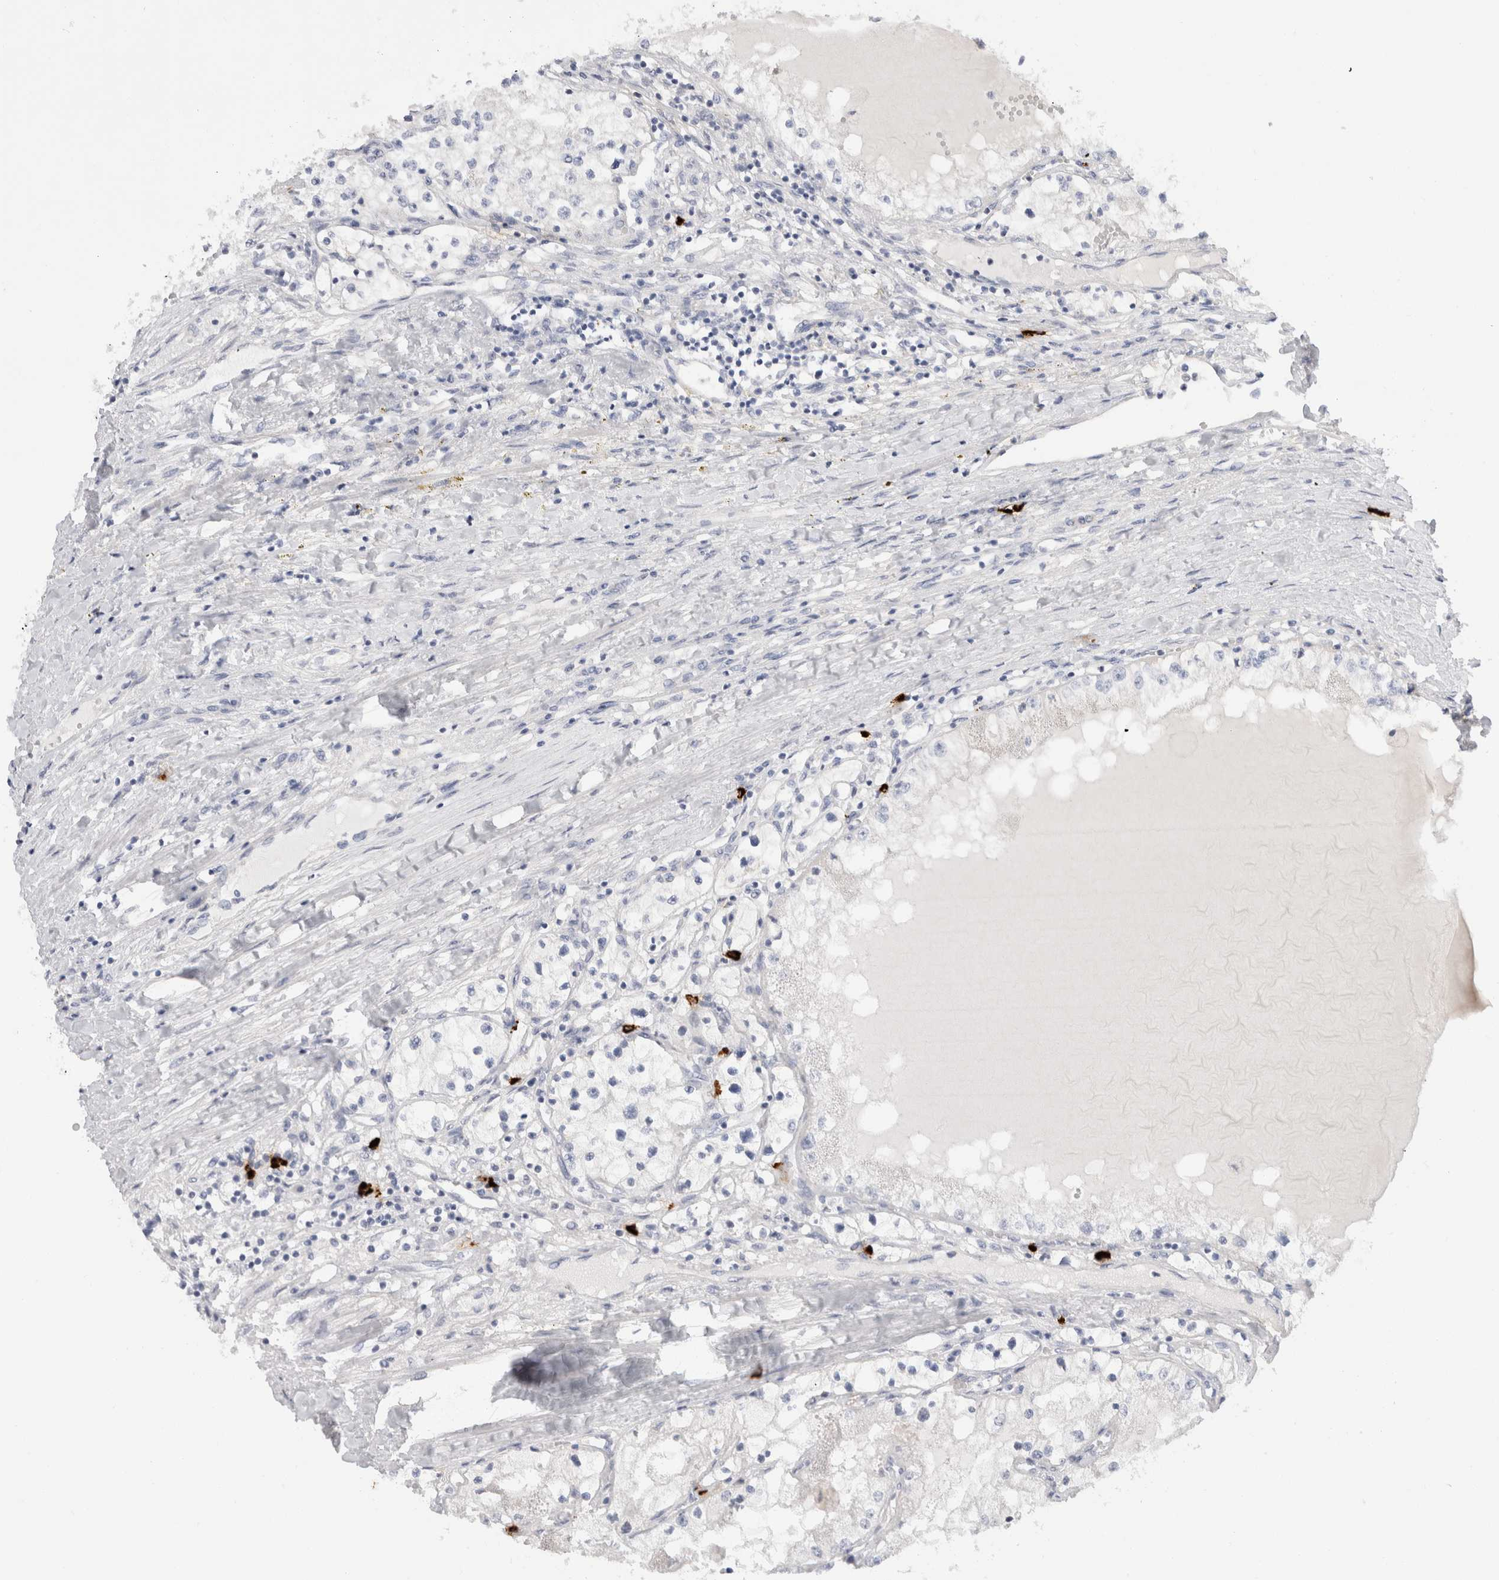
{"staining": {"intensity": "negative", "quantity": "none", "location": "none"}, "tissue": "renal cancer", "cell_type": "Tumor cells", "image_type": "cancer", "snomed": [{"axis": "morphology", "description": "Adenocarcinoma, NOS"}, {"axis": "topography", "description": "Kidney"}], "caption": "DAB (3,3'-diaminobenzidine) immunohistochemical staining of renal cancer (adenocarcinoma) displays no significant staining in tumor cells.", "gene": "SPINK2", "patient": {"sex": "male", "age": 68}}